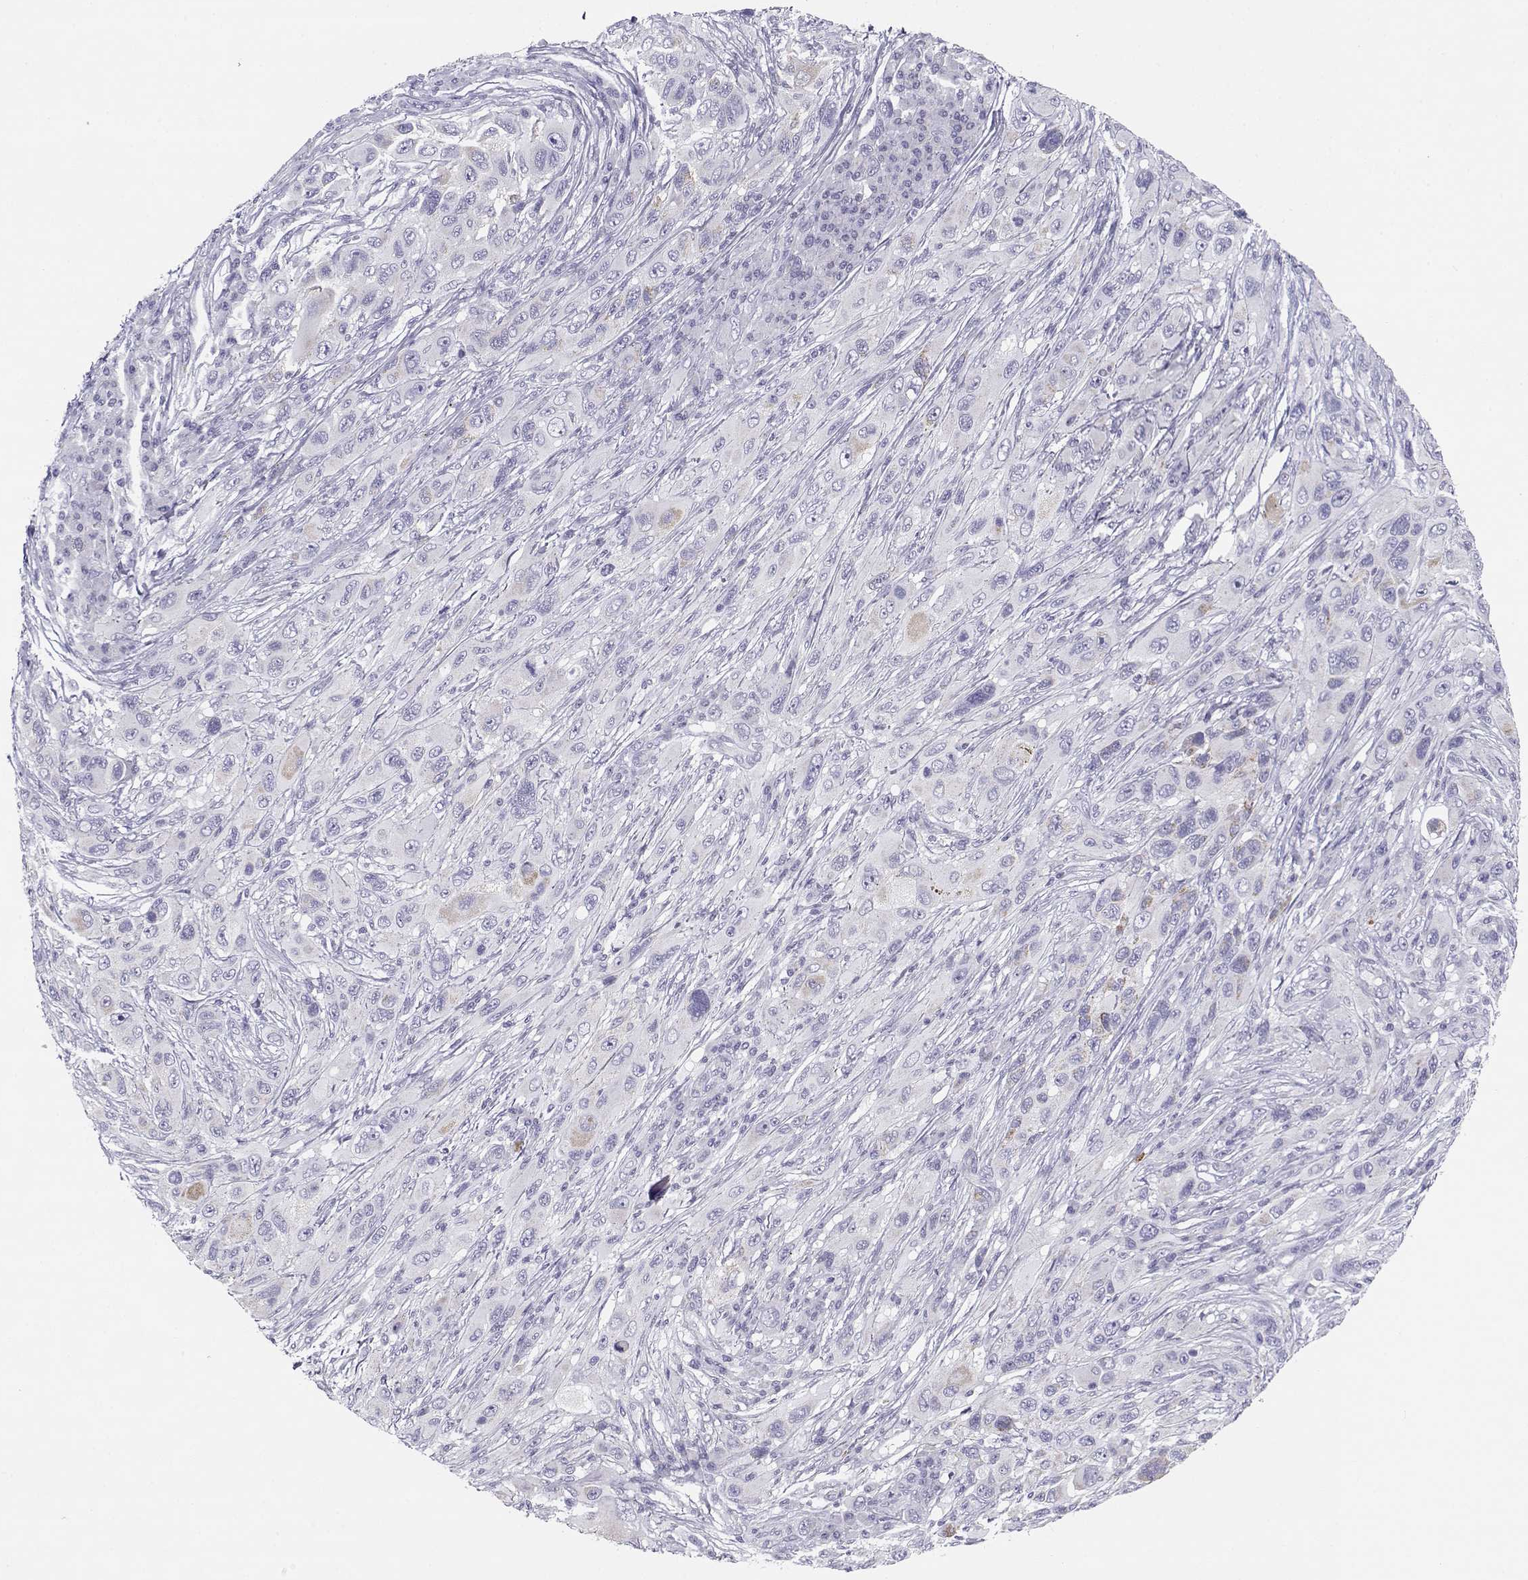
{"staining": {"intensity": "weak", "quantity": "<25%", "location": "cytoplasmic/membranous"}, "tissue": "melanoma", "cell_type": "Tumor cells", "image_type": "cancer", "snomed": [{"axis": "morphology", "description": "Malignant melanoma, NOS"}, {"axis": "topography", "description": "Skin"}], "caption": "The micrograph shows no significant positivity in tumor cells of melanoma.", "gene": "CREB3L3", "patient": {"sex": "male", "age": 53}}